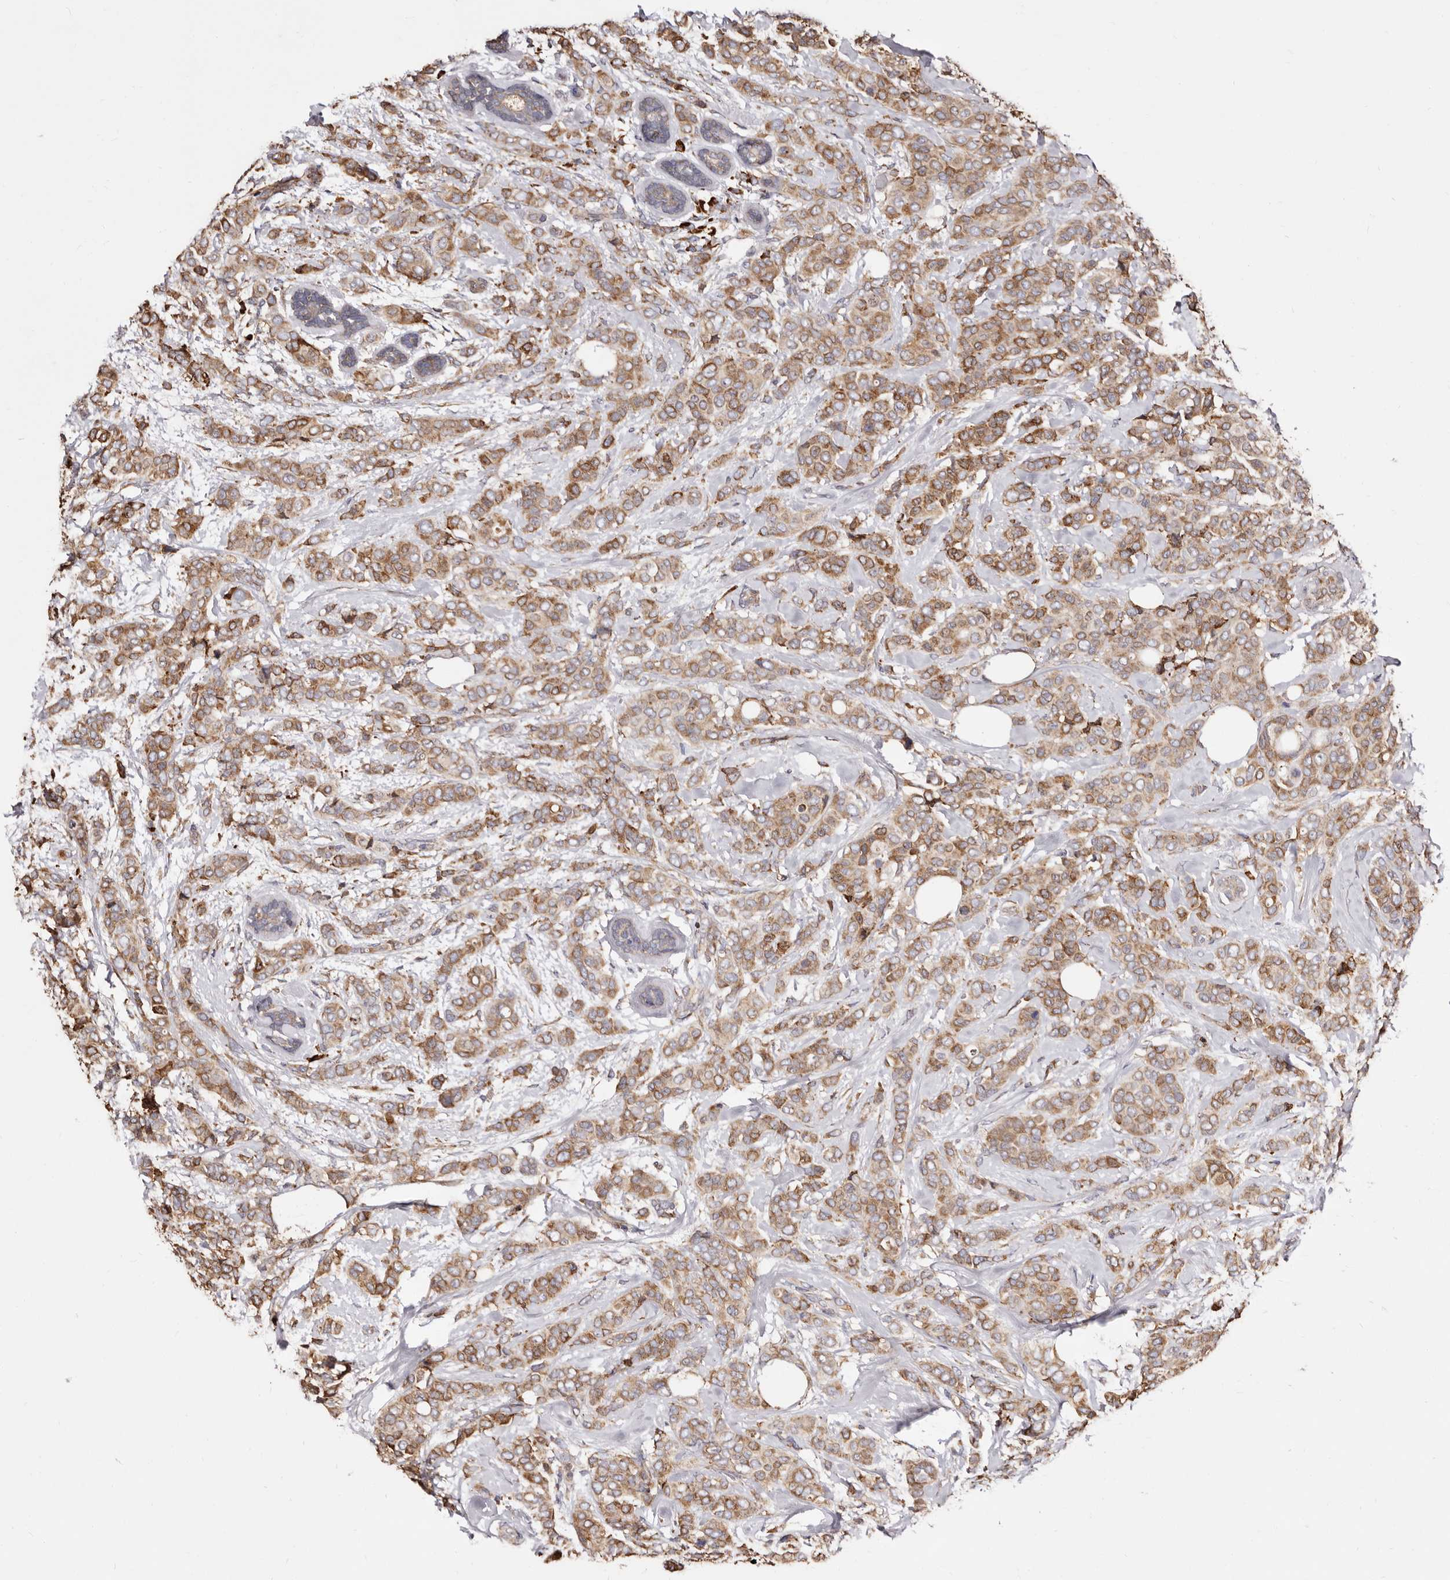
{"staining": {"intensity": "moderate", "quantity": ">75%", "location": "cytoplasmic/membranous"}, "tissue": "breast cancer", "cell_type": "Tumor cells", "image_type": "cancer", "snomed": [{"axis": "morphology", "description": "Lobular carcinoma"}, {"axis": "topography", "description": "Breast"}], "caption": "IHC (DAB) staining of human breast lobular carcinoma shows moderate cytoplasmic/membranous protein positivity in approximately >75% of tumor cells.", "gene": "ACBD6", "patient": {"sex": "female", "age": 51}}